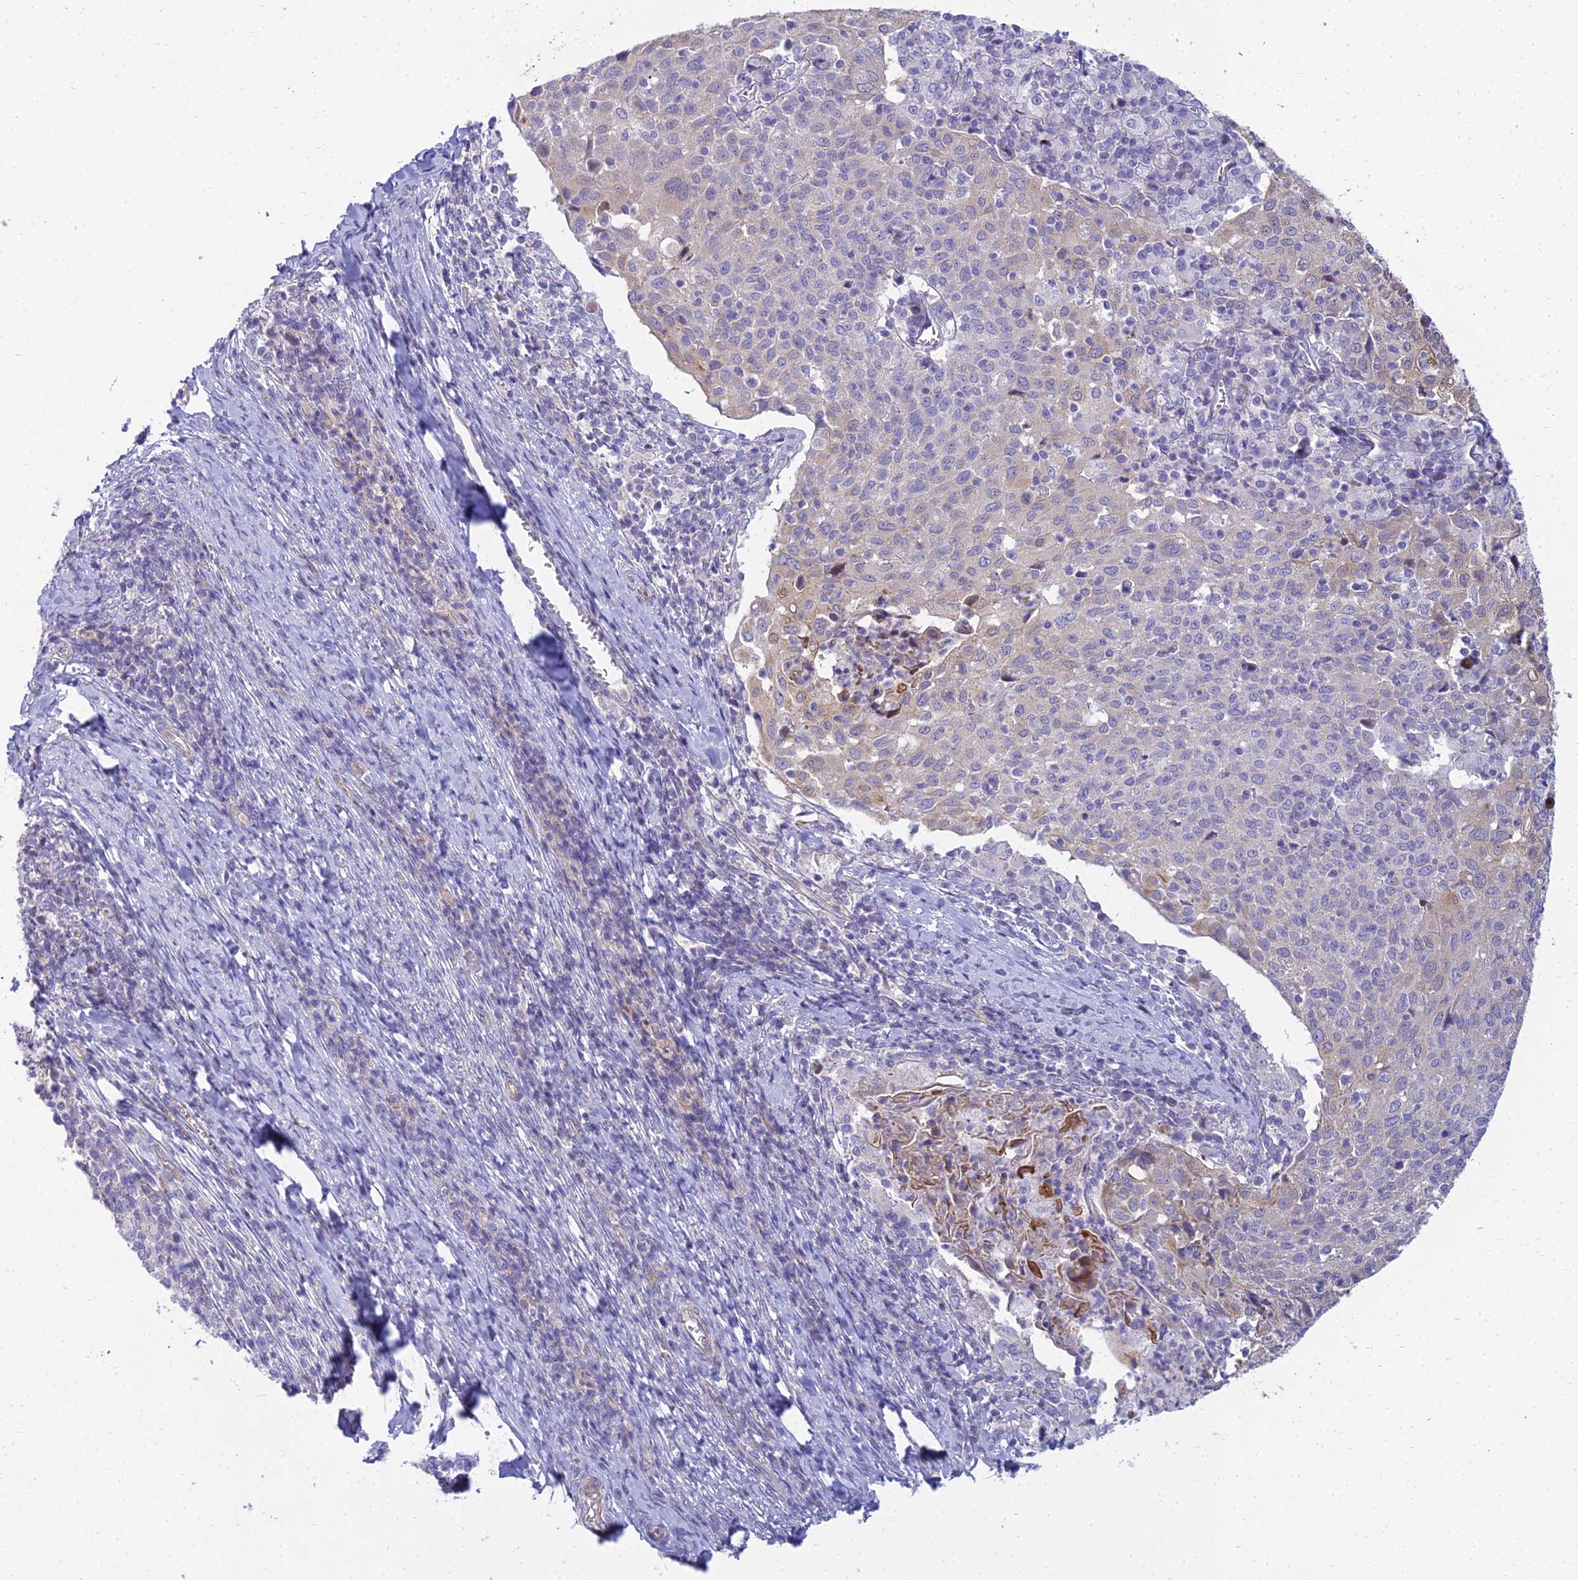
{"staining": {"intensity": "weak", "quantity": "<25%", "location": "cytoplasmic/membranous"}, "tissue": "cervical cancer", "cell_type": "Tumor cells", "image_type": "cancer", "snomed": [{"axis": "morphology", "description": "Squamous cell carcinoma, NOS"}, {"axis": "topography", "description": "Cervix"}], "caption": "There is no significant positivity in tumor cells of cervical cancer. The staining is performed using DAB (3,3'-diaminobenzidine) brown chromogen with nuclei counter-stained in using hematoxylin.", "gene": "SMIM24", "patient": {"sex": "female", "age": 52}}